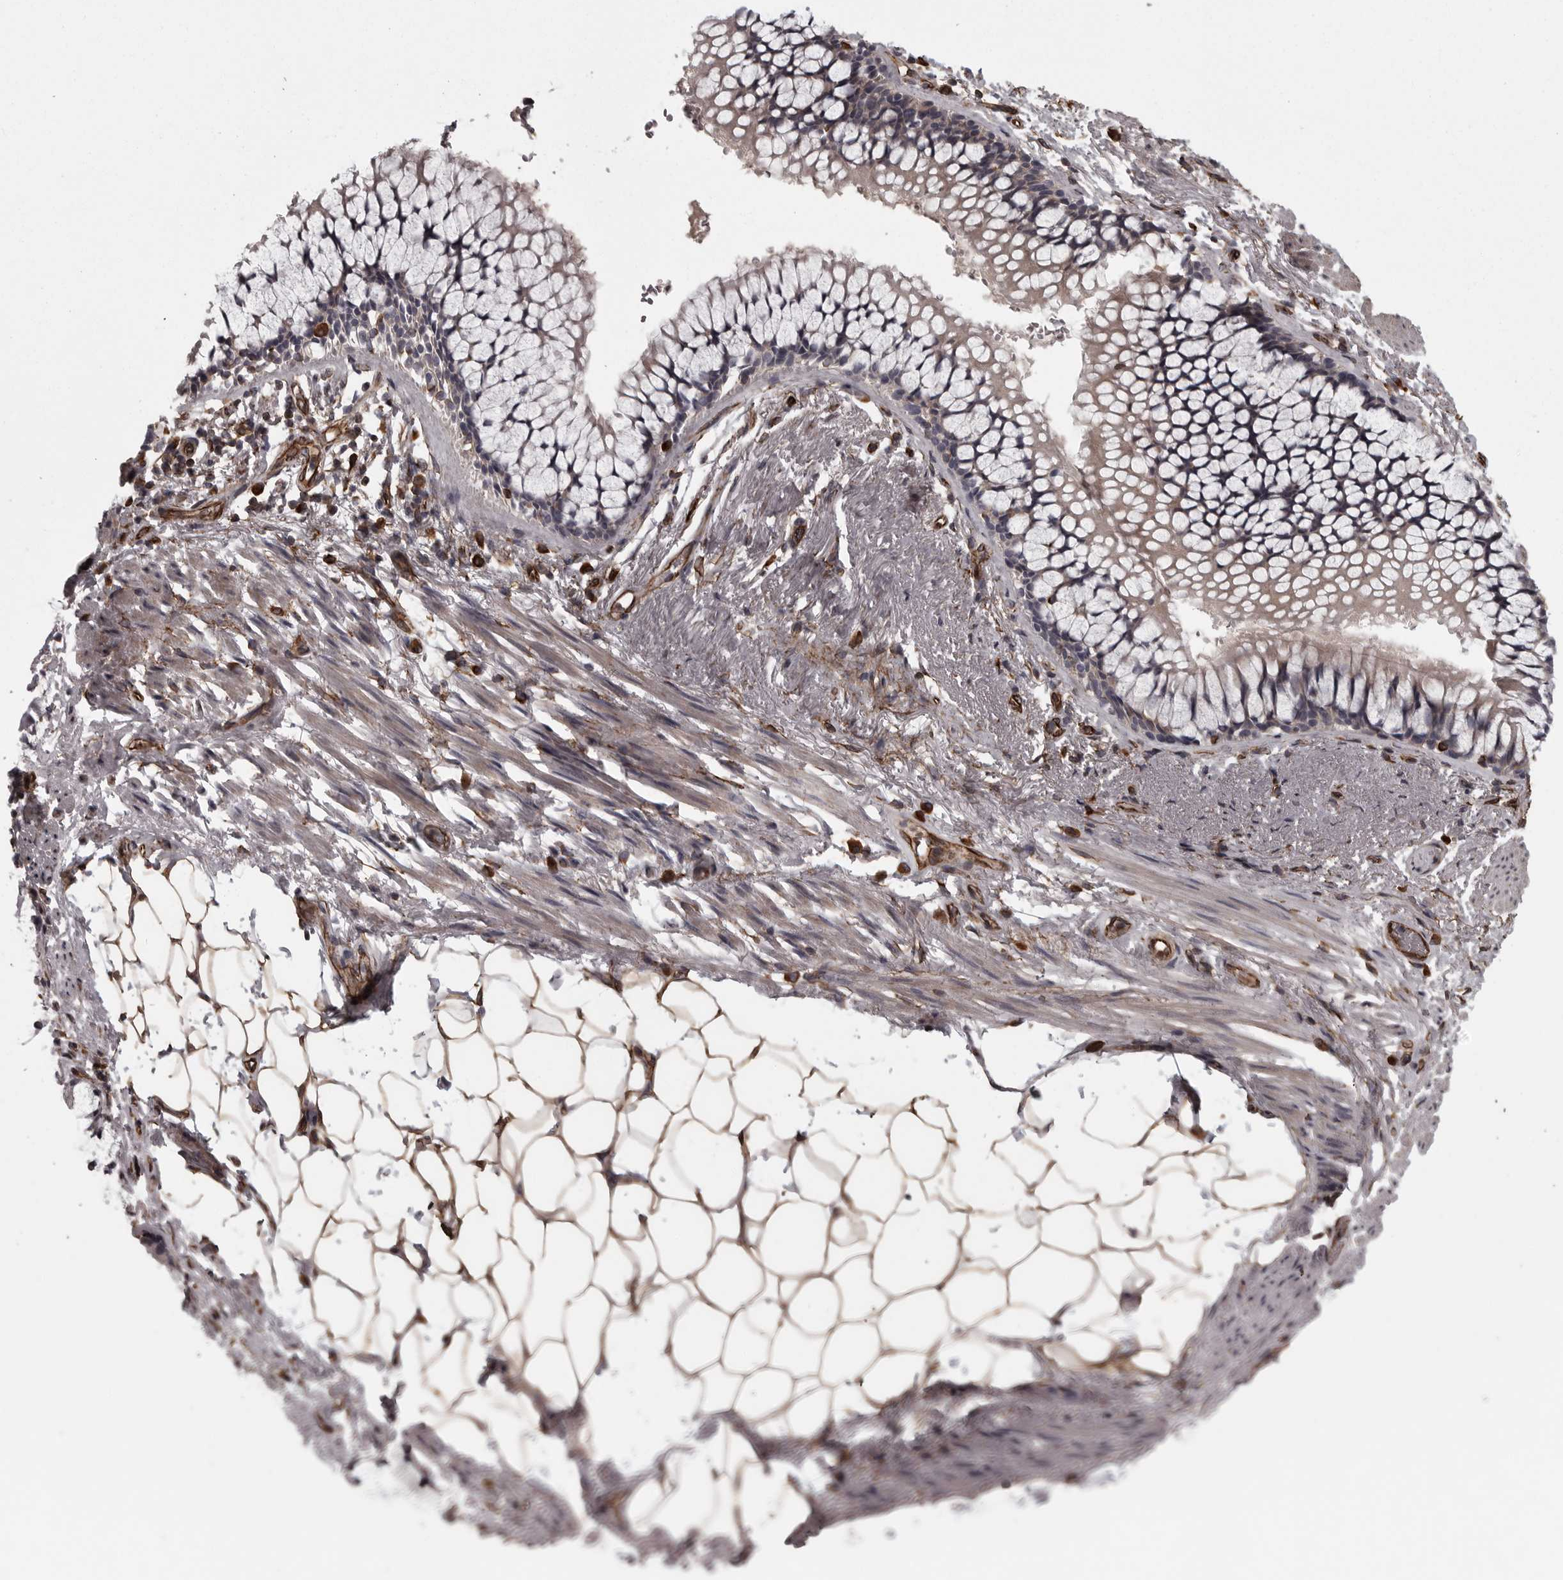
{"staining": {"intensity": "strong", "quantity": ">75%", "location": "cytoplasmic/membranous"}, "tissue": "adipose tissue", "cell_type": "Adipocytes", "image_type": "normal", "snomed": [{"axis": "morphology", "description": "Normal tissue, NOS"}, {"axis": "topography", "description": "Cartilage tissue"}, {"axis": "topography", "description": "Bronchus"}], "caption": "Brown immunohistochemical staining in benign human adipose tissue displays strong cytoplasmic/membranous expression in about >75% of adipocytes.", "gene": "FAAP100", "patient": {"sex": "female", "age": 73}}